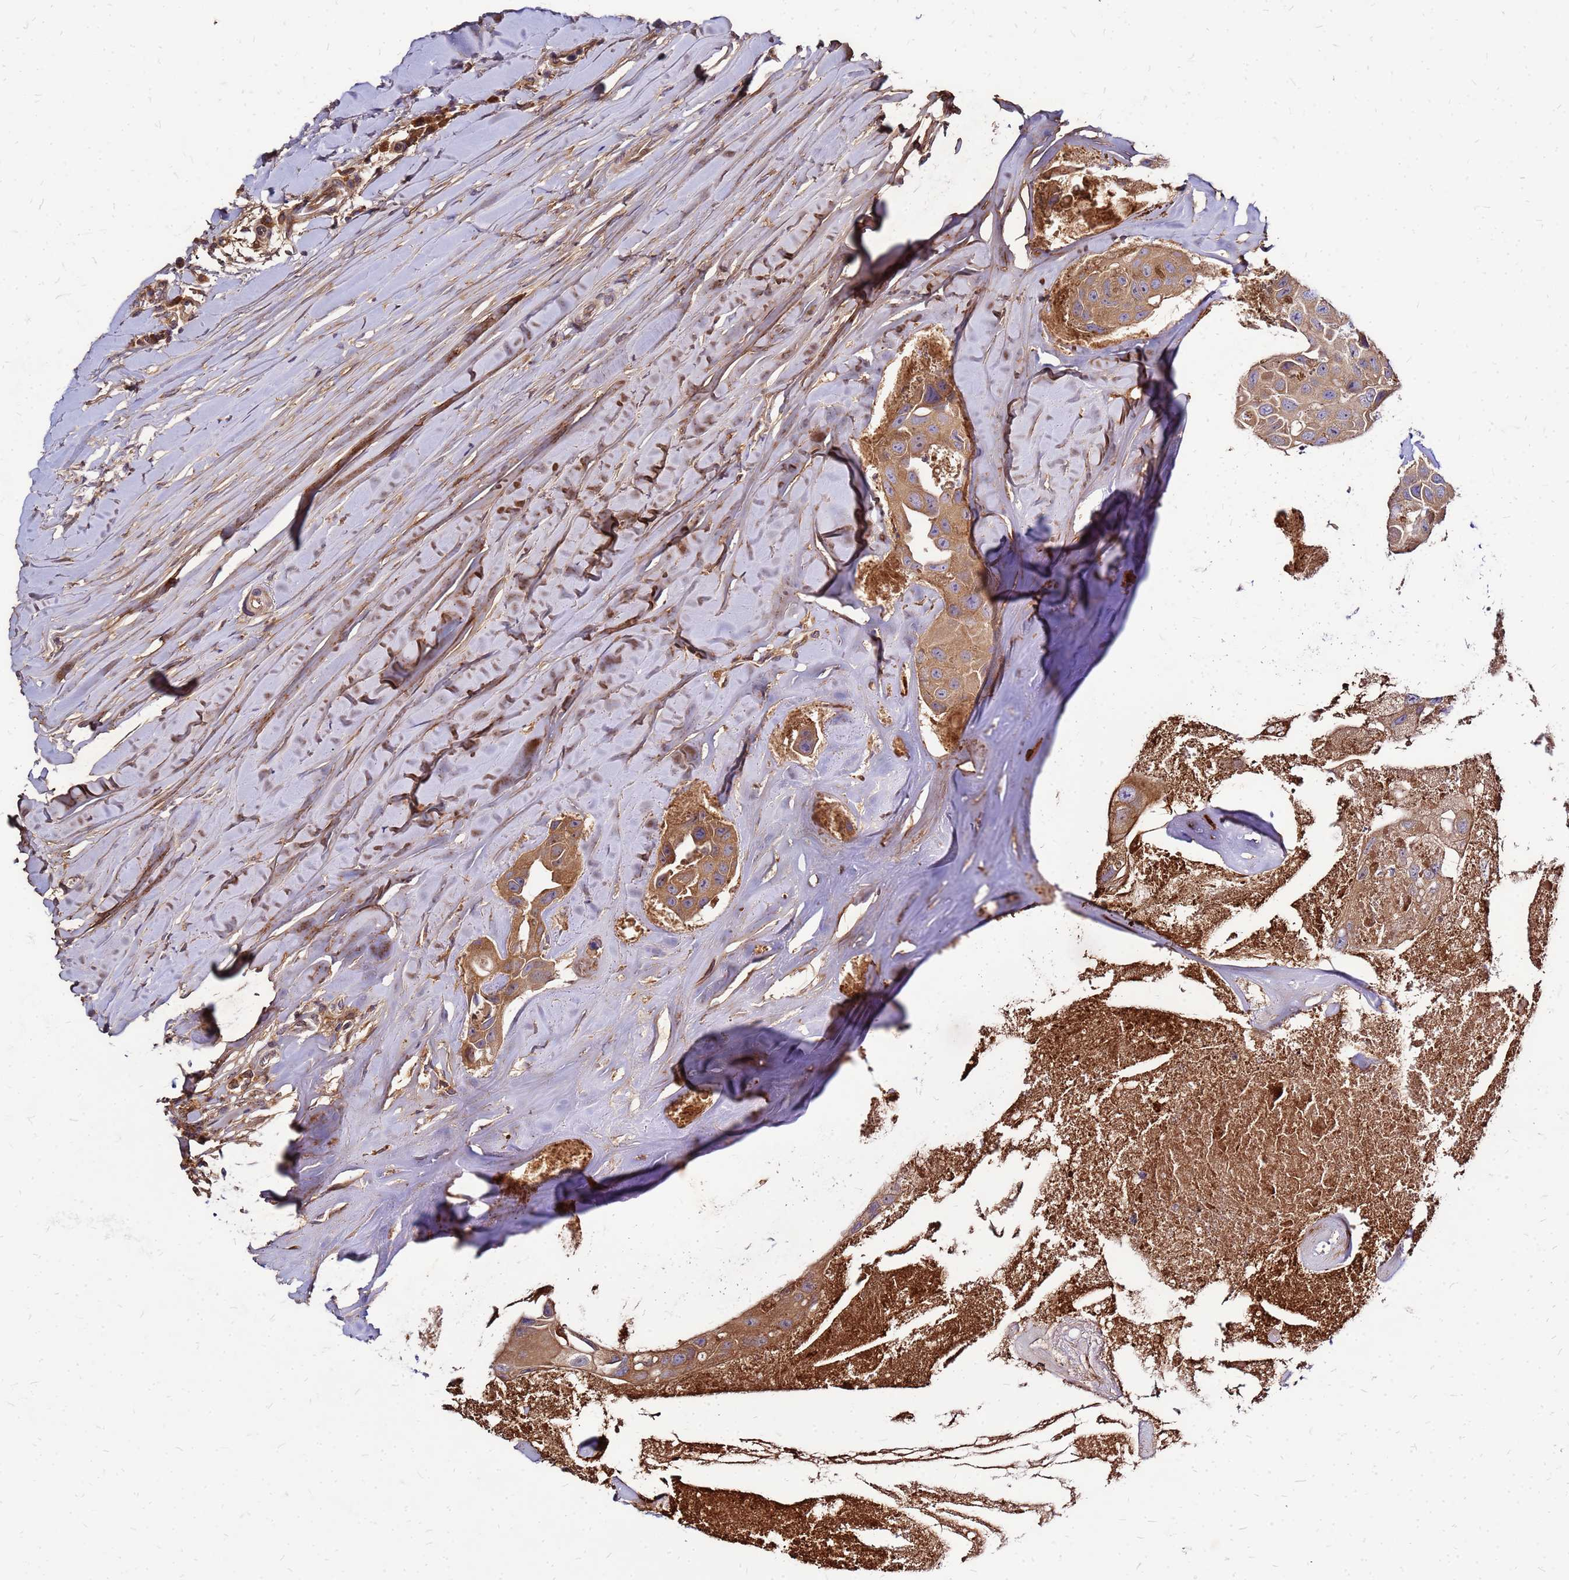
{"staining": {"intensity": "moderate", "quantity": ">75%", "location": "cytoplasmic/membranous"}, "tissue": "head and neck cancer", "cell_type": "Tumor cells", "image_type": "cancer", "snomed": [{"axis": "morphology", "description": "Adenocarcinoma, NOS"}, {"axis": "morphology", "description": "Adenocarcinoma, metastatic, NOS"}, {"axis": "topography", "description": "Head-Neck"}], "caption": "Protein staining reveals moderate cytoplasmic/membranous staining in about >75% of tumor cells in head and neck cancer (adenocarcinoma).", "gene": "CYBC1", "patient": {"sex": "male", "age": 75}}